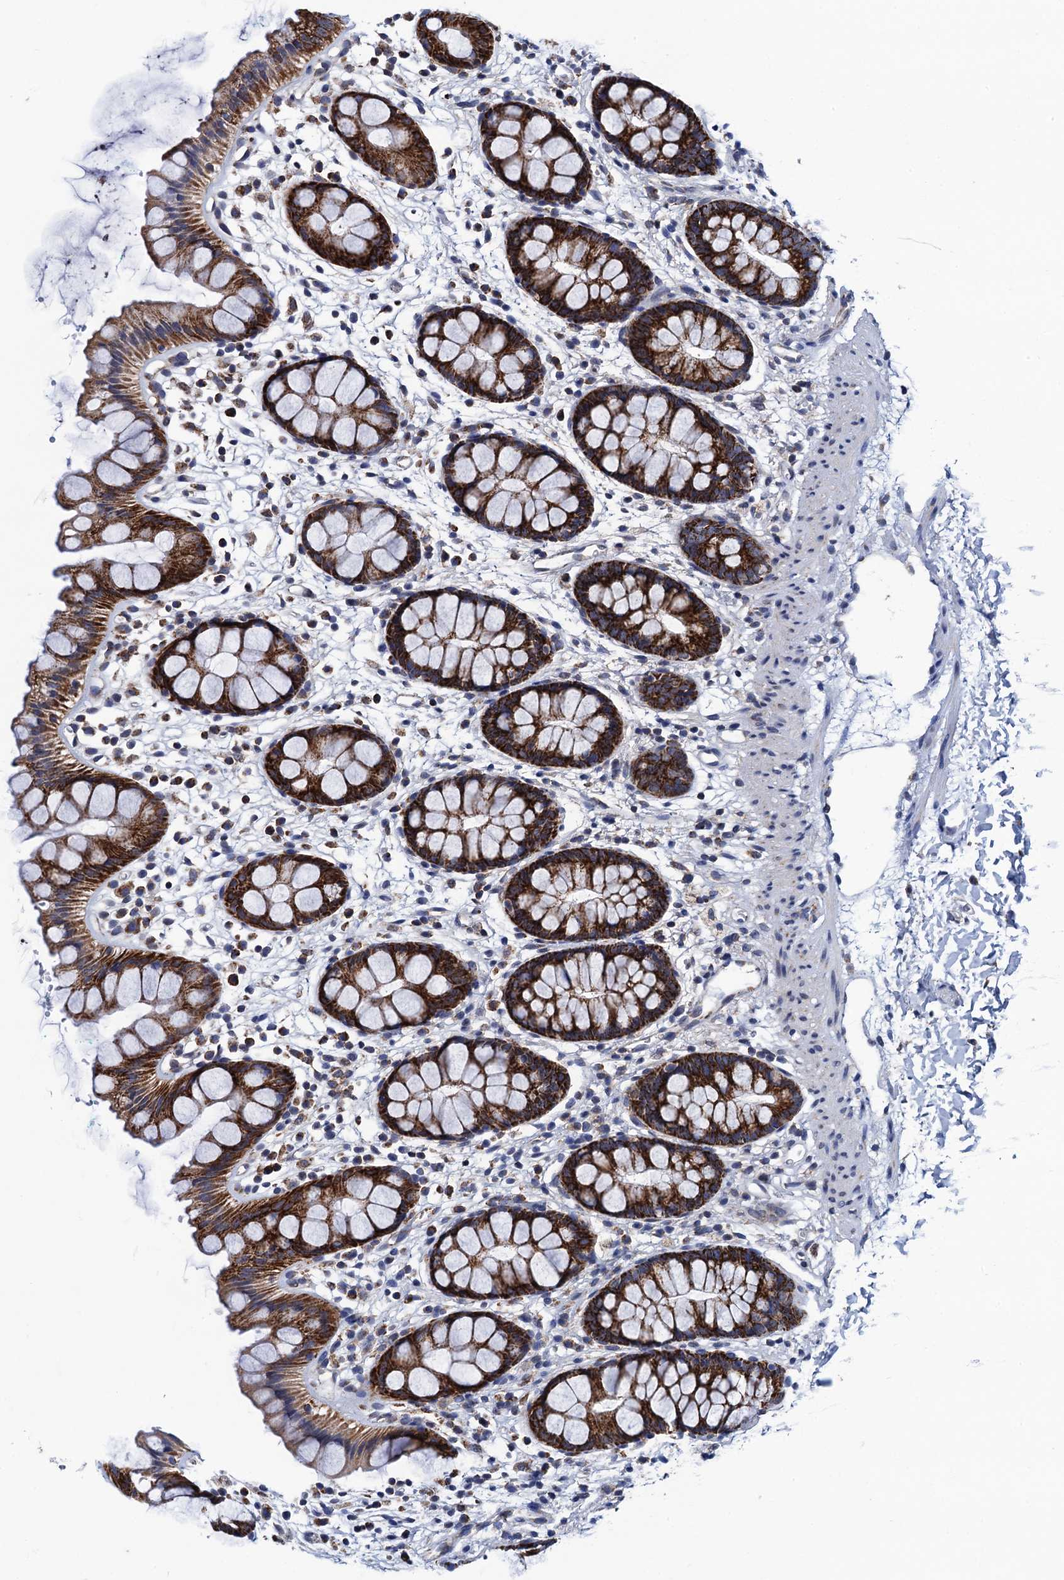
{"staining": {"intensity": "strong", "quantity": ">75%", "location": "cytoplasmic/membranous"}, "tissue": "rectum", "cell_type": "Glandular cells", "image_type": "normal", "snomed": [{"axis": "morphology", "description": "Normal tissue, NOS"}, {"axis": "topography", "description": "Rectum"}], "caption": "The histopathology image shows staining of unremarkable rectum, revealing strong cytoplasmic/membranous protein positivity (brown color) within glandular cells.", "gene": "PTCD3", "patient": {"sex": "female", "age": 65}}